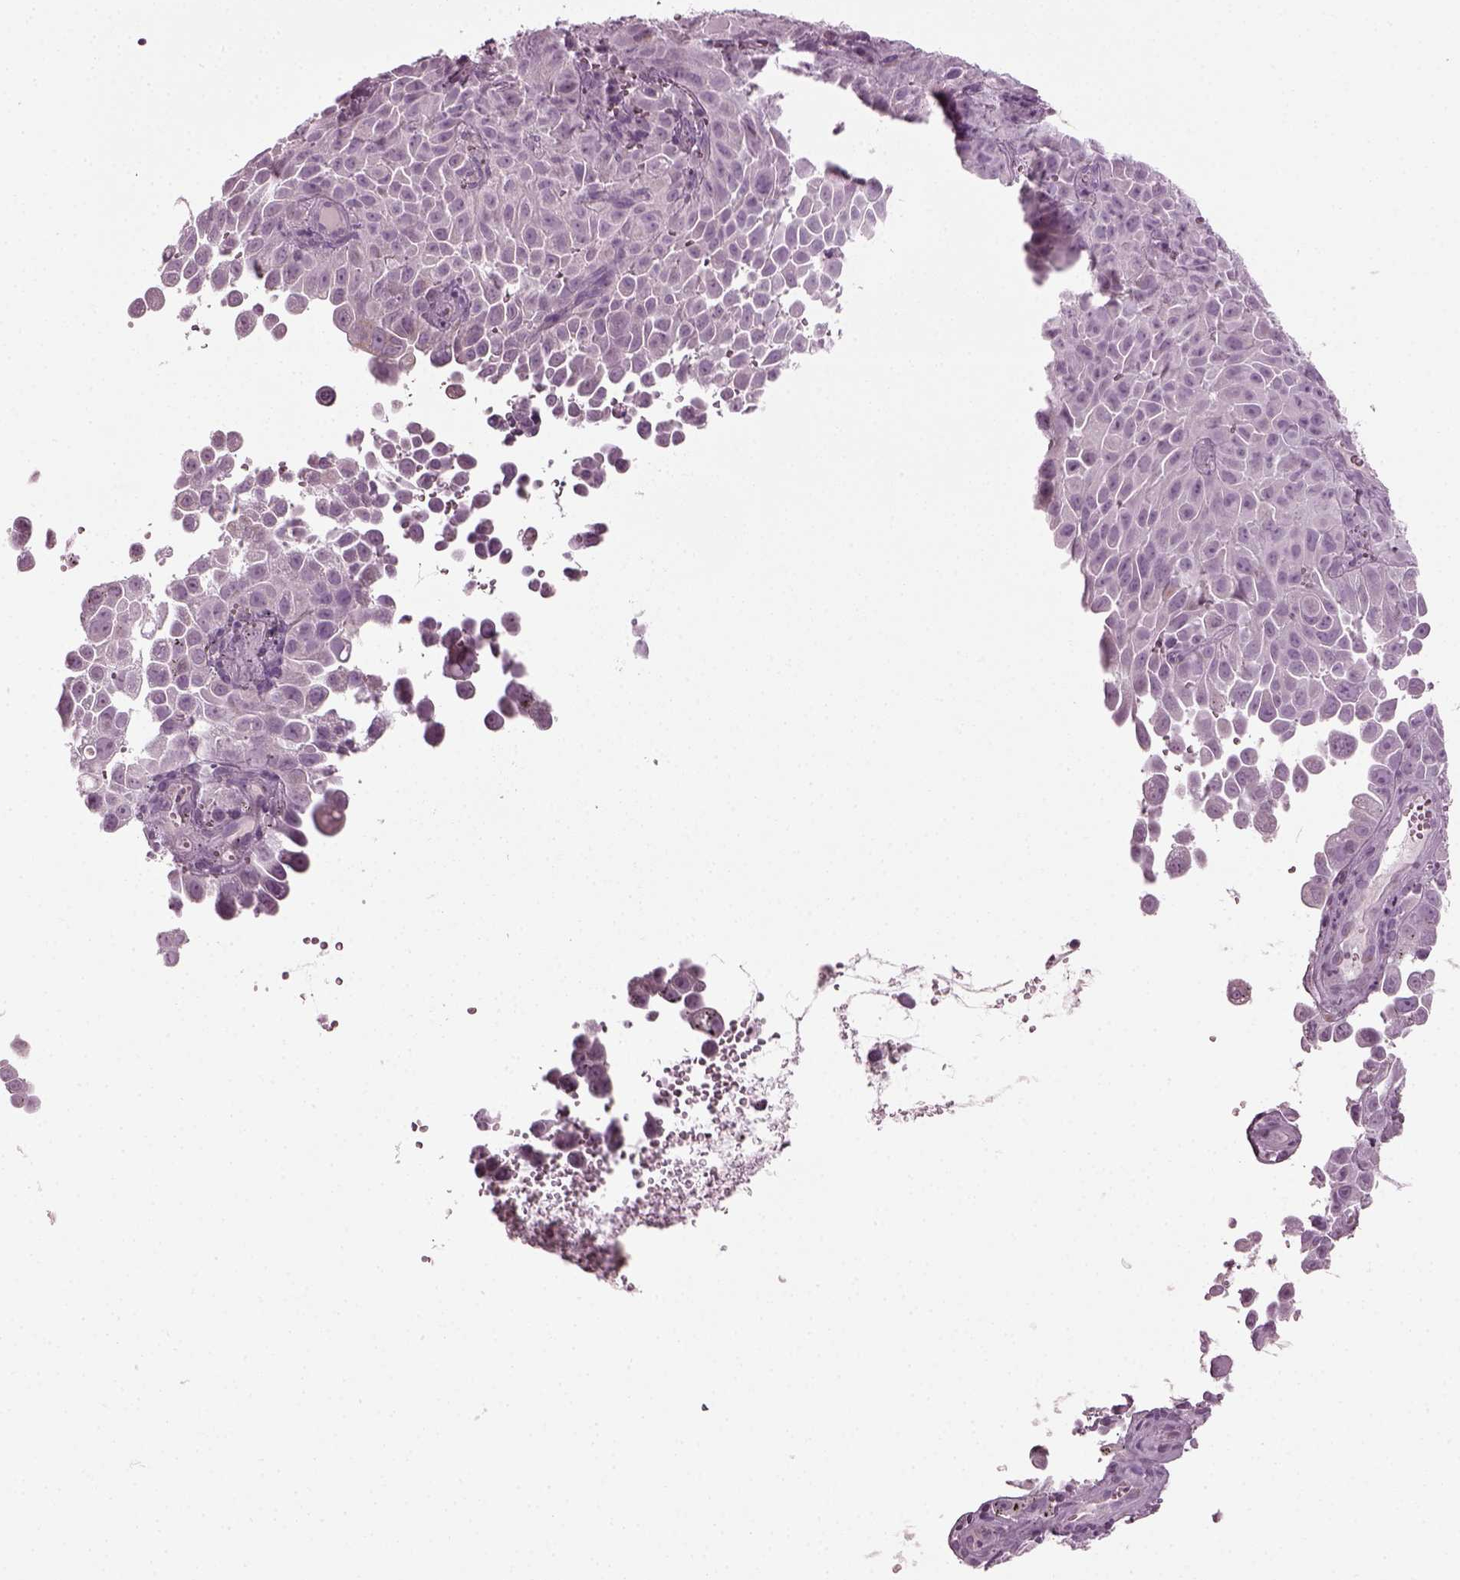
{"staining": {"intensity": "negative", "quantity": "none", "location": "none"}, "tissue": "cervical cancer", "cell_type": "Tumor cells", "image_type": "cancer", "snomed": [{"axis": "morphology", "description": "Squamous cell carcinoma, NOS"}, {"axis": "topography", "description": "Cervix"}], "caption": "An IHC photomicrograph of cervical cancer is shown. There is no staining in tumor cells of cervical cancer.", "gene": "TMEM231", "patient": {"sex": "female", "age": 55}}